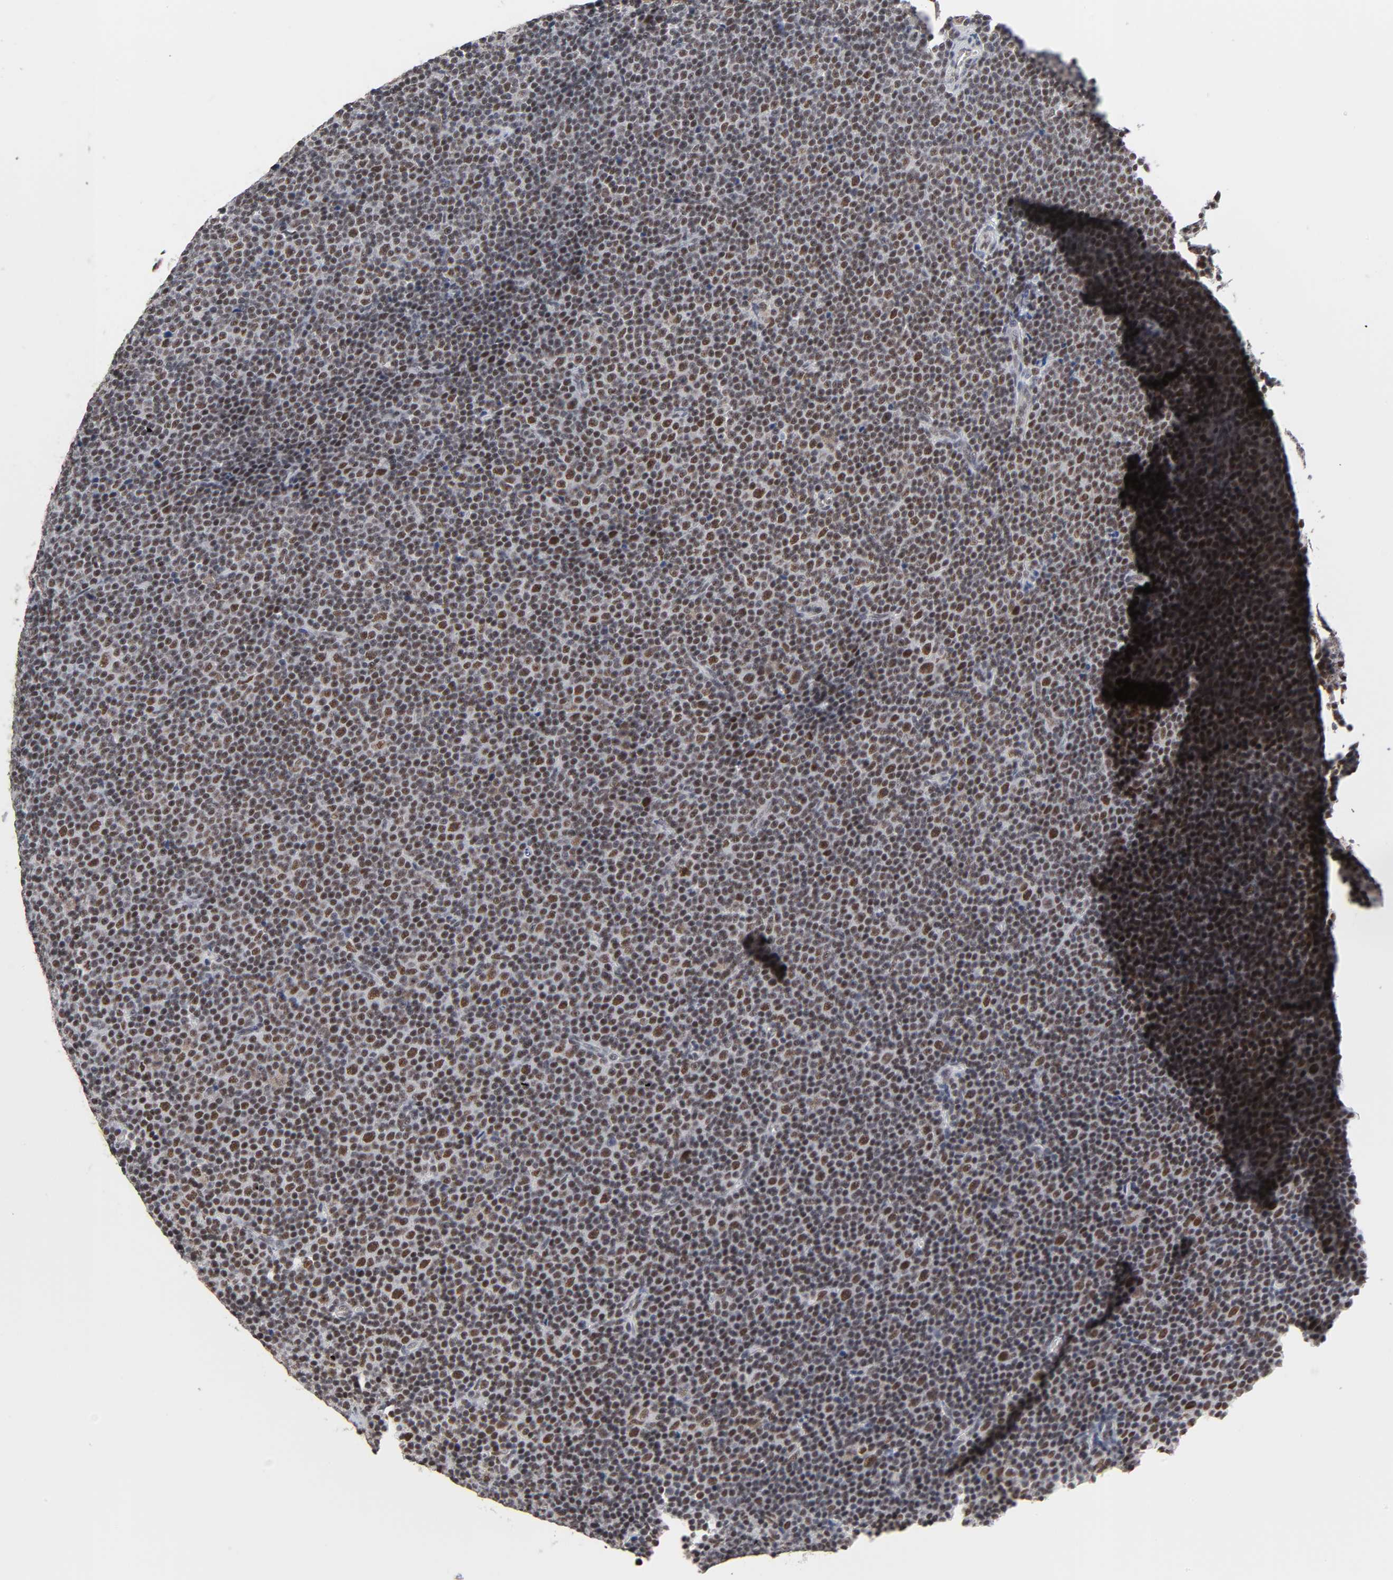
{"staining": {"intensity": "moderate", "quantity": "25%-75%", "location": "nuclear"}, "tissue": "lymphoma", "cell_type": "Tumor cells", "image_type": "cancer", "snomed": [{"axis": "morphology", "description": "Malignant lymphoma, non-Hodgkin's type, Low grade"}, {"axis": "topography", "description": "Lymph node"}], "caption": "About 25%-75% of tumor cells in human lymphoma show moderate nuclear protein positivity as visualized by brown immunohistochemical staining.", "gene": "TRIM33", "patient": {"sex": "female", "age": 67}}